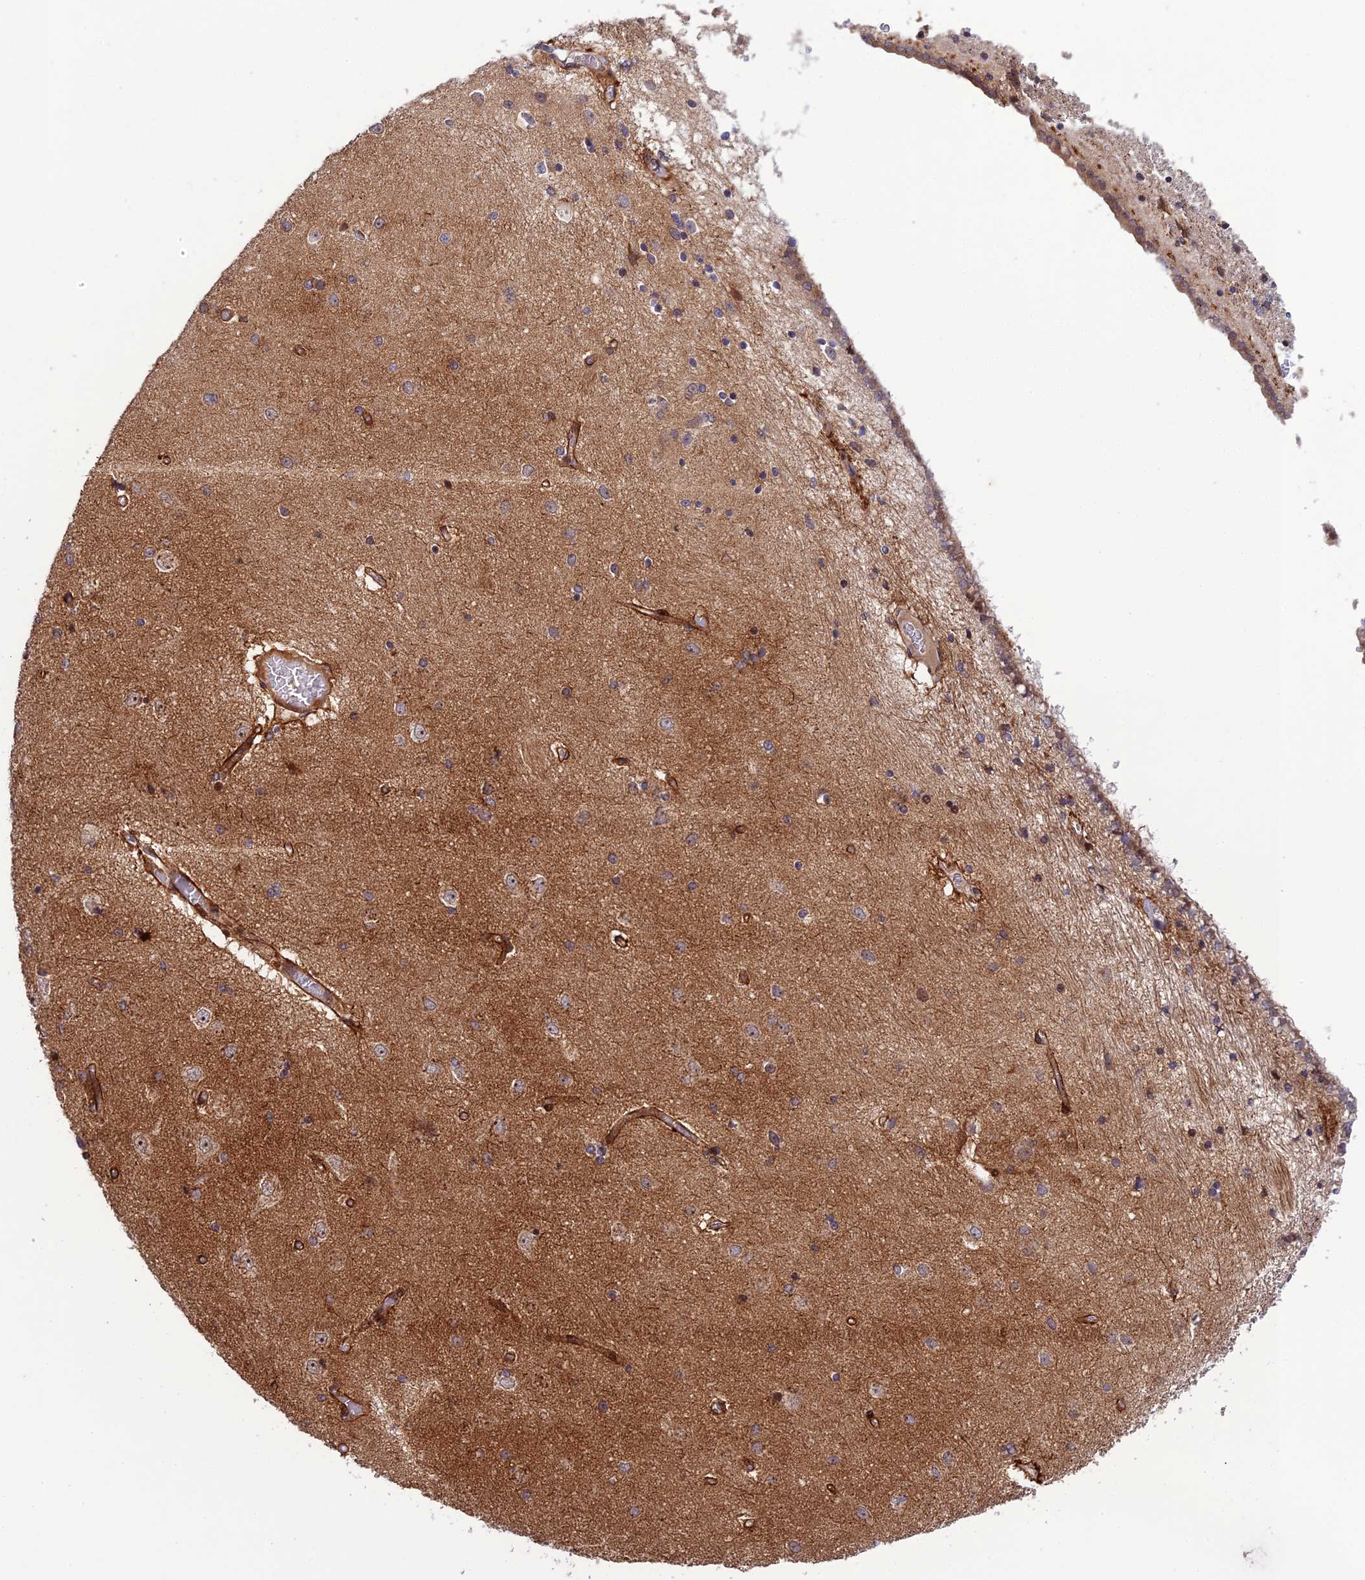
{"staining": {"intensity": "moderate", "quantity": "<25%", "location": "cytoplasmic/membranous"}, "tissue": "hippocampus", "cell_type": "Glial cells", "image_type": "normal", "snomed": [{"axis": "morphology", "description": "Normal tissue, NOS"}, {"axis": "topography", "description": "Hippocampus"}], "caption": "Brown immunohistochemical staining in unremarkable human hippocampus exhibits moderate cytoplasmic/membranous positivity in about <25% of glial cells.", "gene": "SMIM7", "patient": {"sex": "female", "age": 54}}